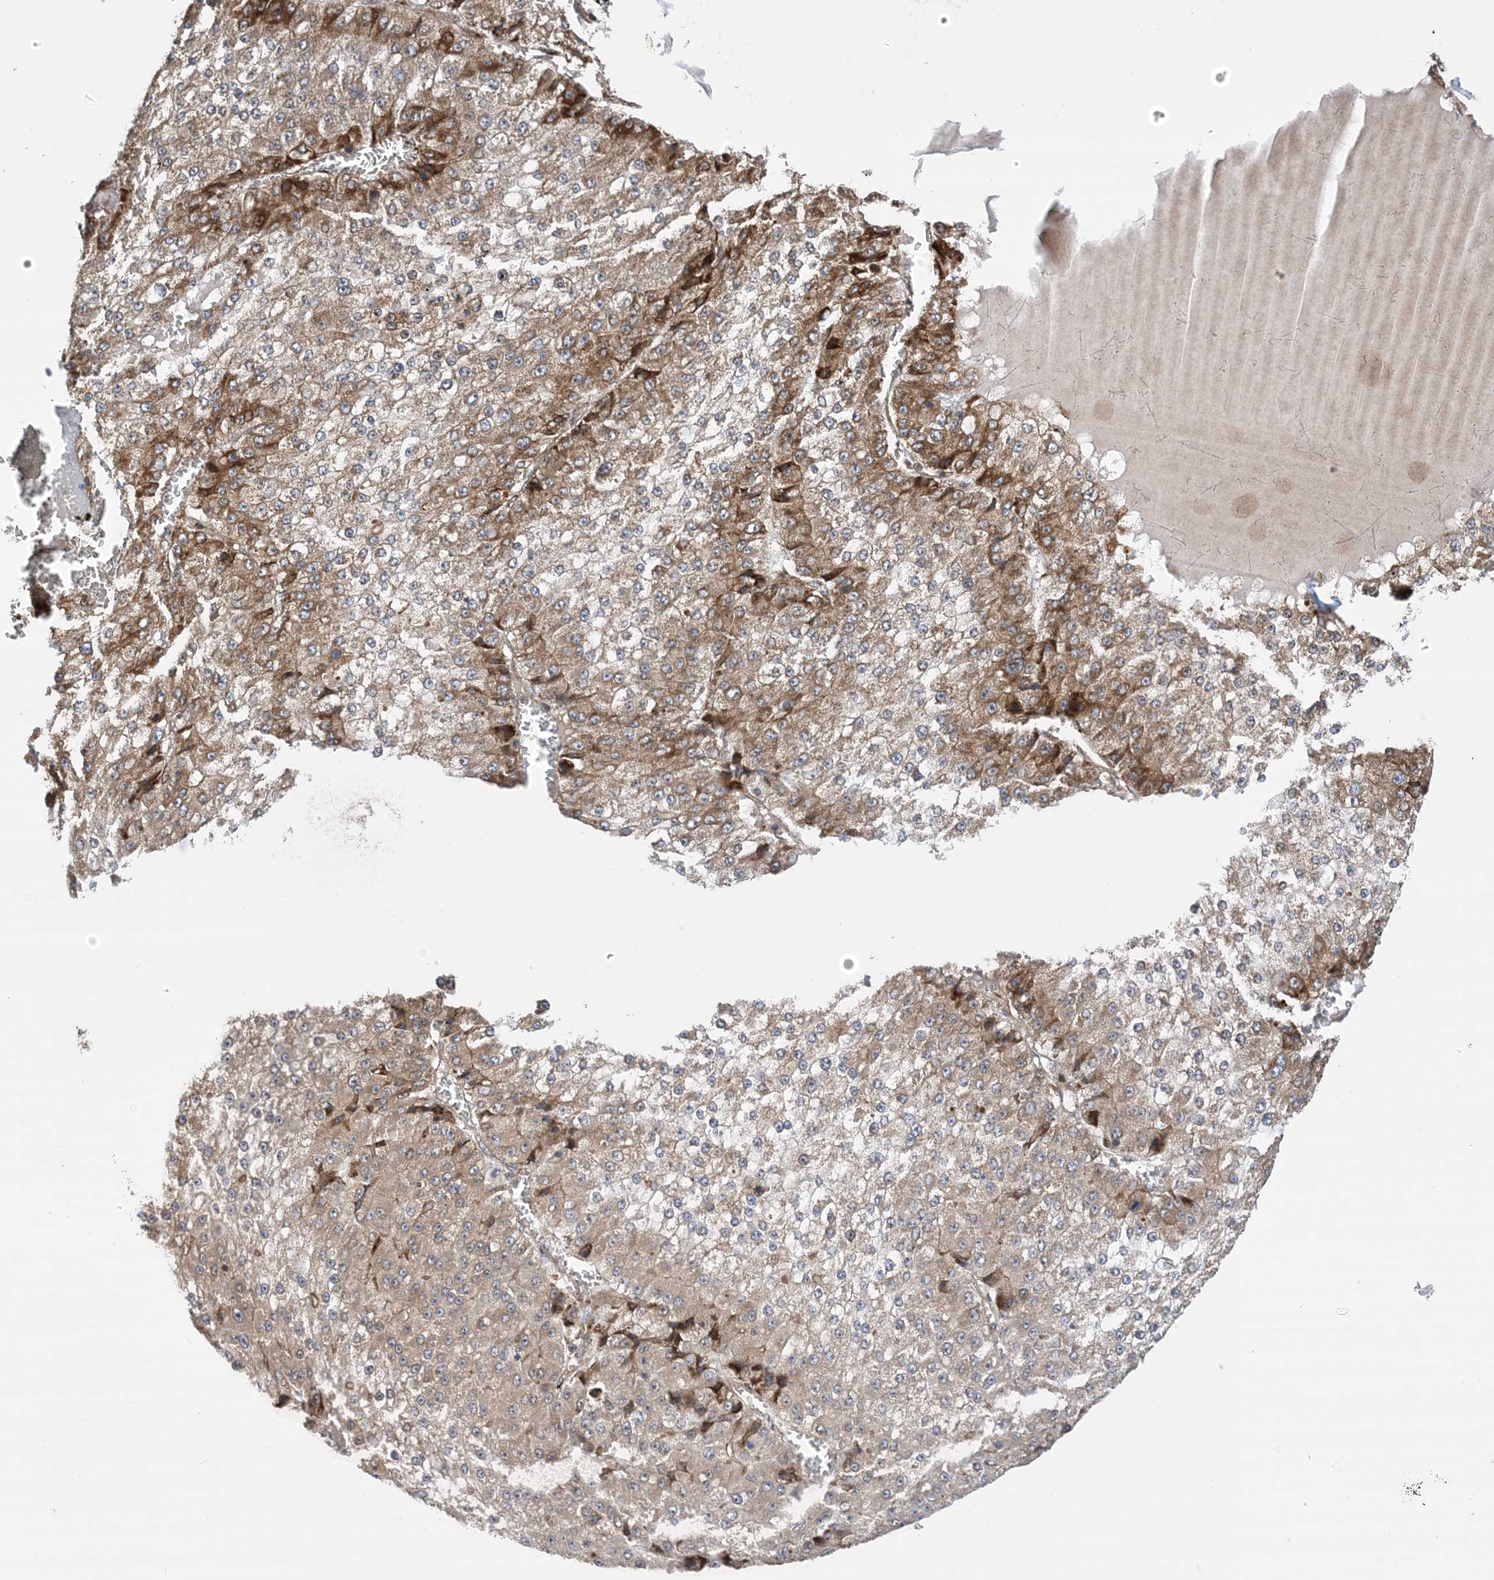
{"staining": {"intensity": "moderate", "quantity": ">75%", "location": "cytoplasmic/membranous"}, "tissue": "liver cancer", "cell_type": "Tumor cells", "image_type": "cancer", "snomed": [{"axis": "morphology", "description": "Carcinoma, Hepatocellular, NOS"}, {"axis": "topography", "description": "Liver"}], "caption": "Liver cancer stained with DAB IHC reveals medium levels of moderate cytoplasmic/membranous expression in approximately >75% of tumor cells.", "gene": "CLEC16A", "patient": {"sex": "female", "age": 73}}